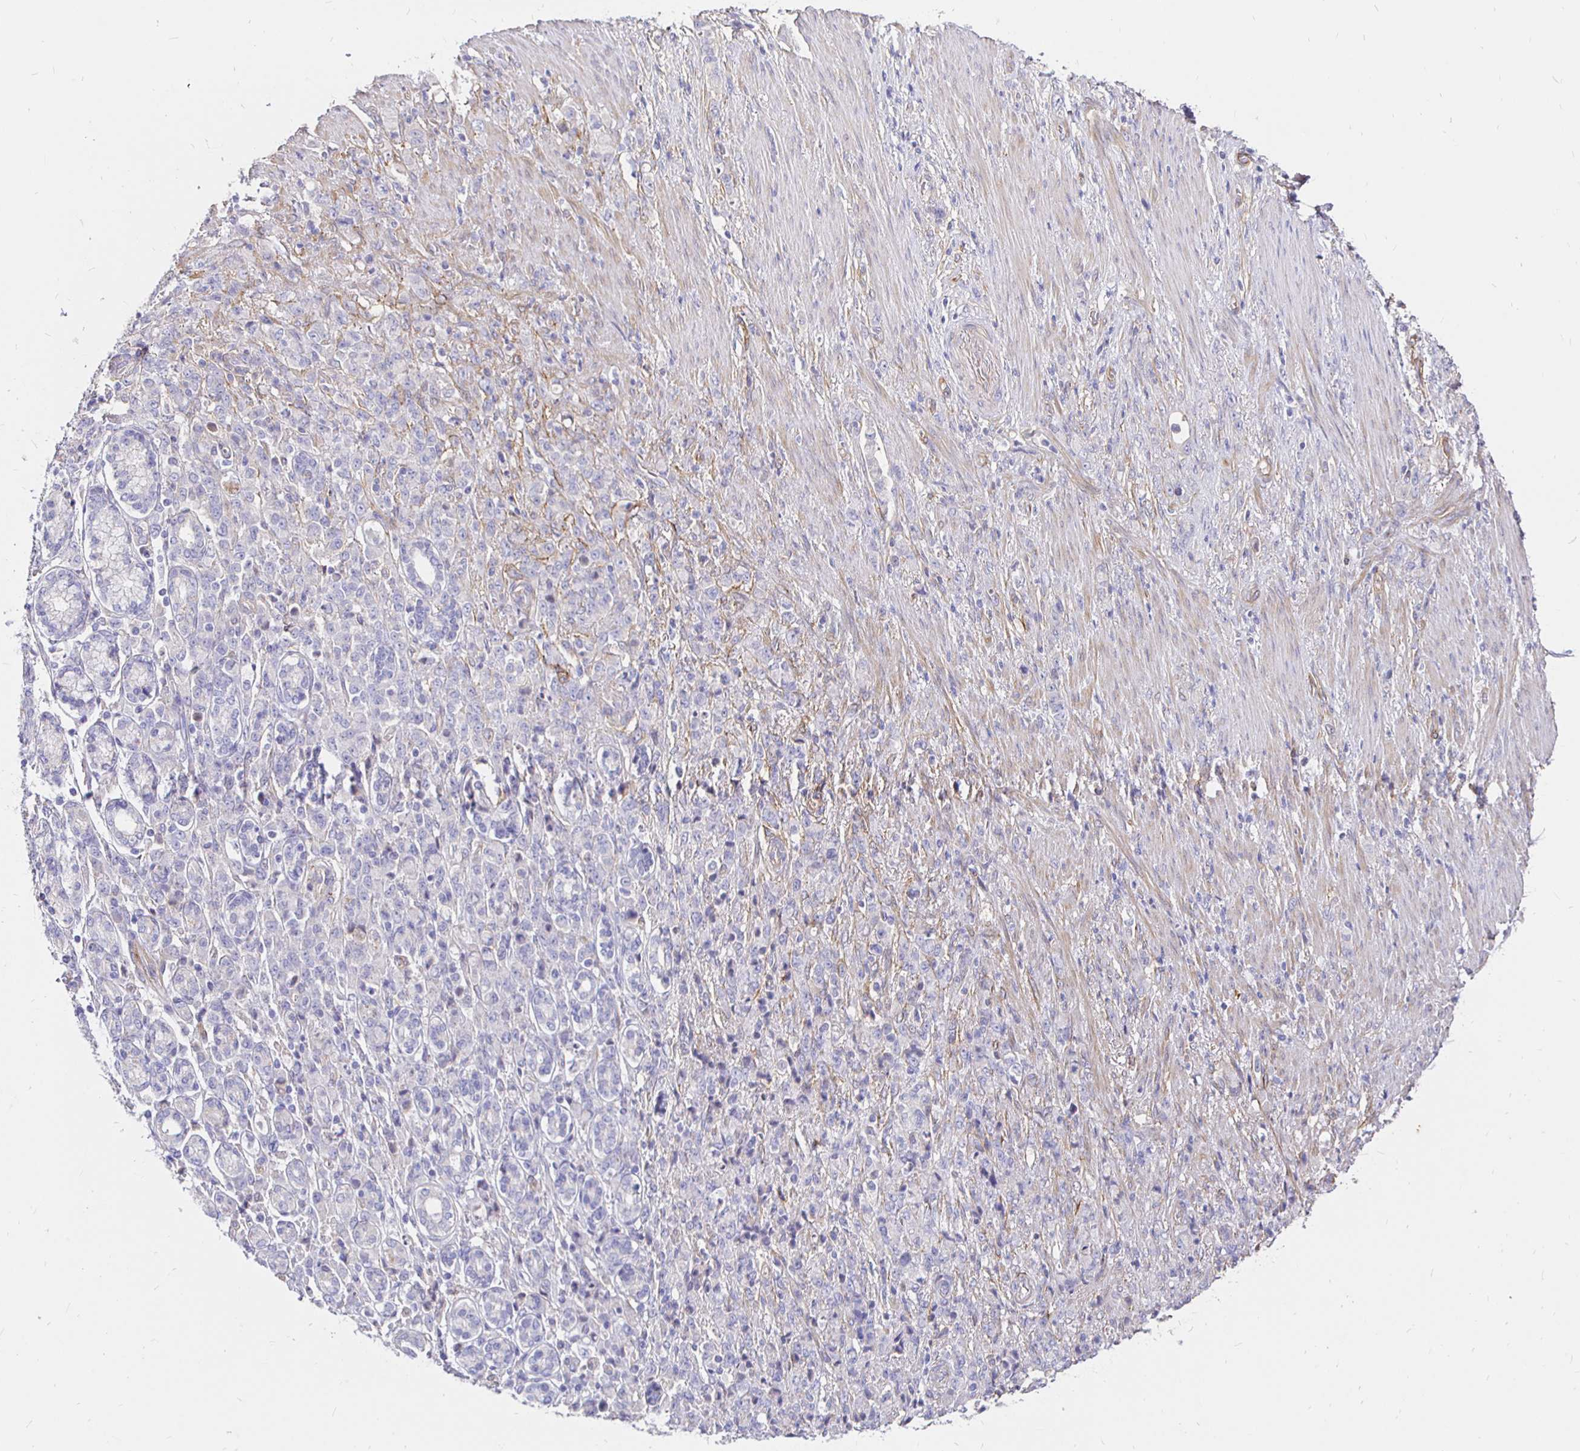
{"staining": {"intensity": "negative", "quantity": "none", "location": "none"}, "tissue": "stomach cancer", "cell_type": "Tumor cells", "image_type": "cancer", "snomed": [{"axis": "morphology", "description": "Adenocarcinoma, NOS"}, {"axis": "topography", "description": "Stomach"}], "caption": "Immunohistochemistry photomicrograph of human stomach cancer stained for a protein (brown), which shows no positivity in tumor cells.", "gene": "PALM2AKAP2", "patient": {"sex": "female", "age": 79}}